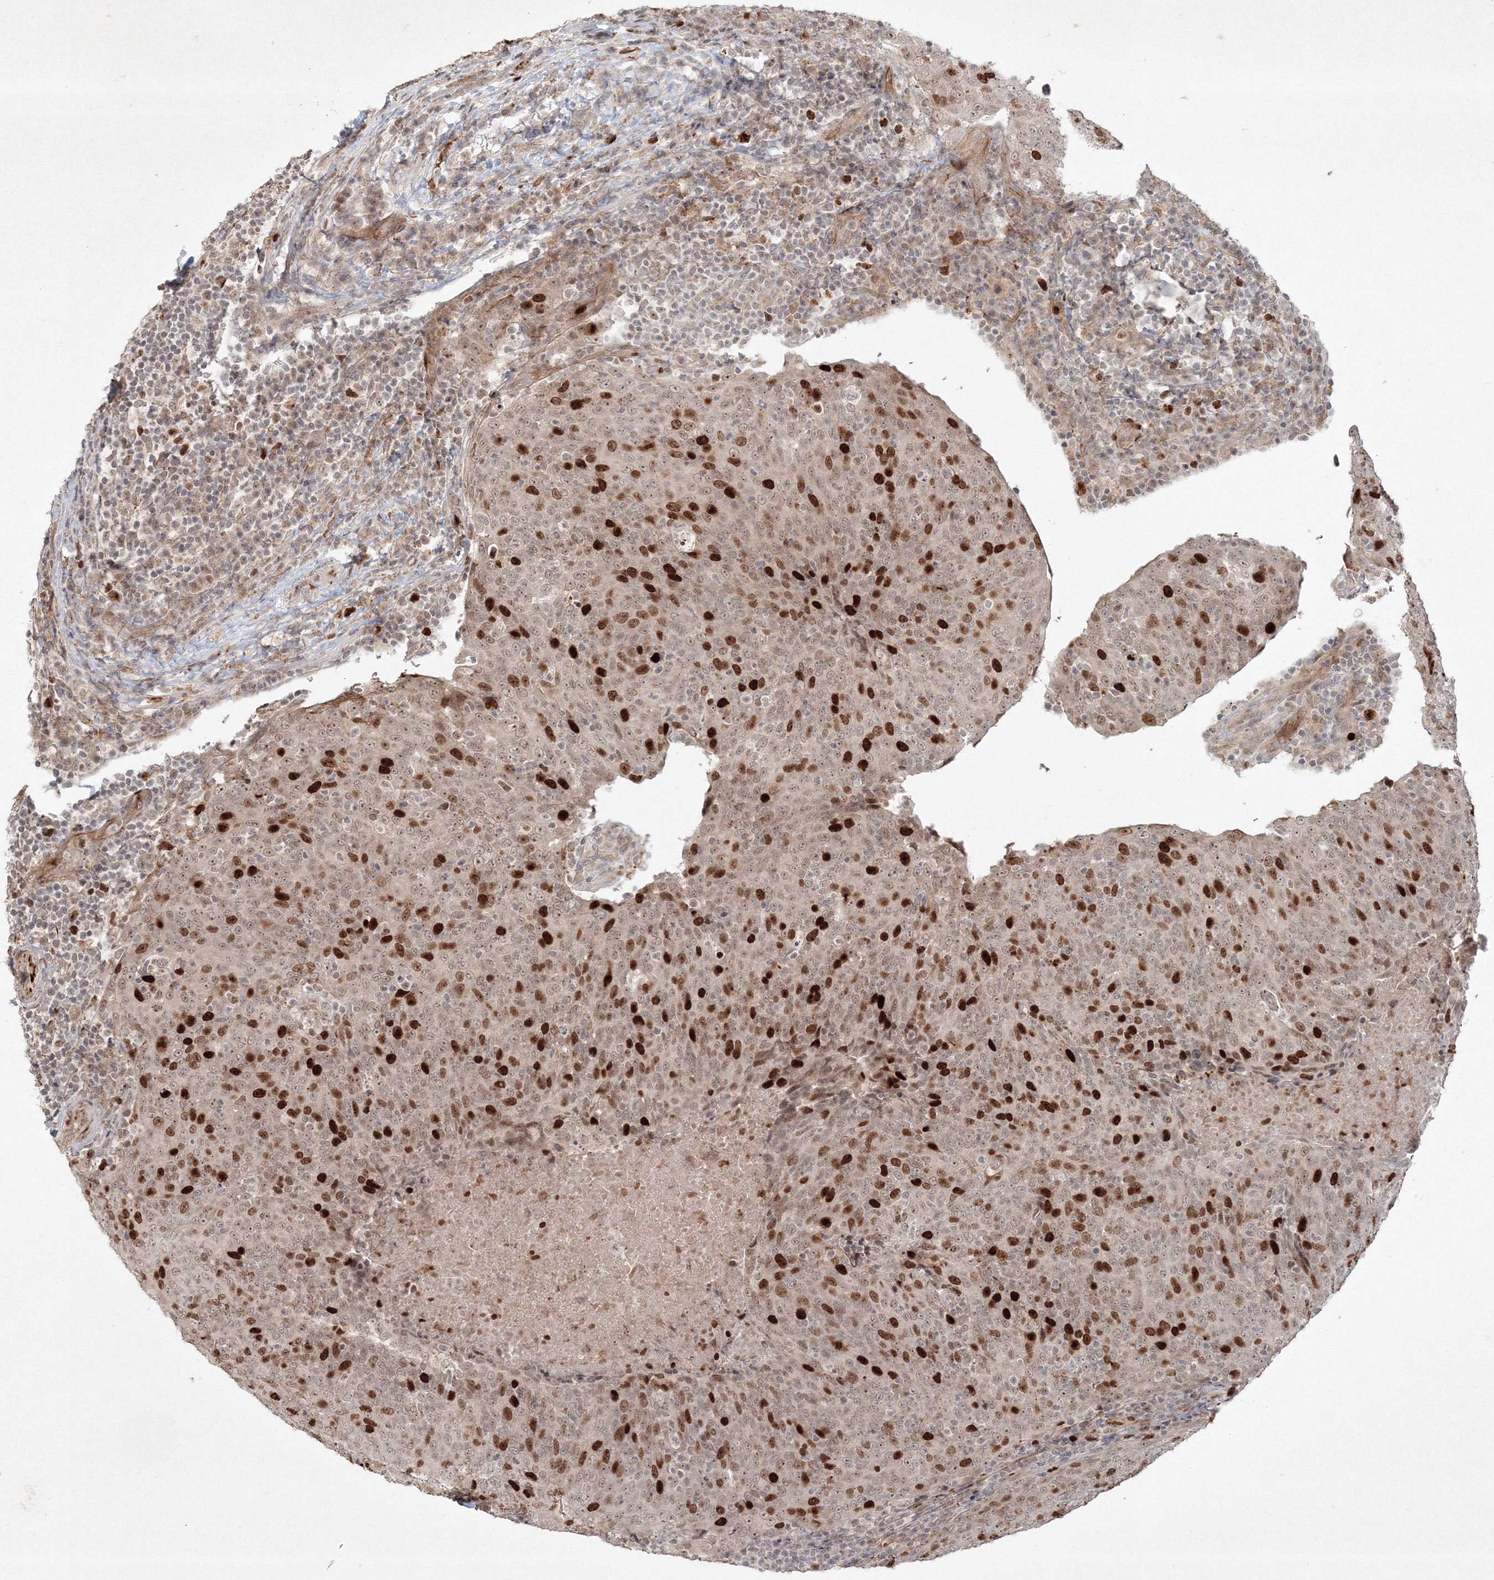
{"staining": {"intensity": "strong", "quantity": "25%-75%", "location": "nuclear"}, "tissue": "head and neck cancer", "cell_type": "Tumor cells", "image_type": "cancer", "snomed": [{"axis": "morphology", "description": "Squamous cell carcinoma, NOS"}, {"axis": "morphology", "description": "Squamous cell carcinoma, metastatic, NOS"}, {"axis": "topography", "description": "Lymph node"}, {"axis": "topography", "description": "Head-Neck"}], "caption": "Squamous cell carcinoma (head and neck) stained with IHC displays strong nuclear expression in approximately 25%-75% of tumor cells. The staining is performed using DAB brown chromogen to label protein expression. The nuclei are counter-stained blue using hematoxylin.", "gene": "KIF20A", "patient": {"sex": "male", "age": 62}}